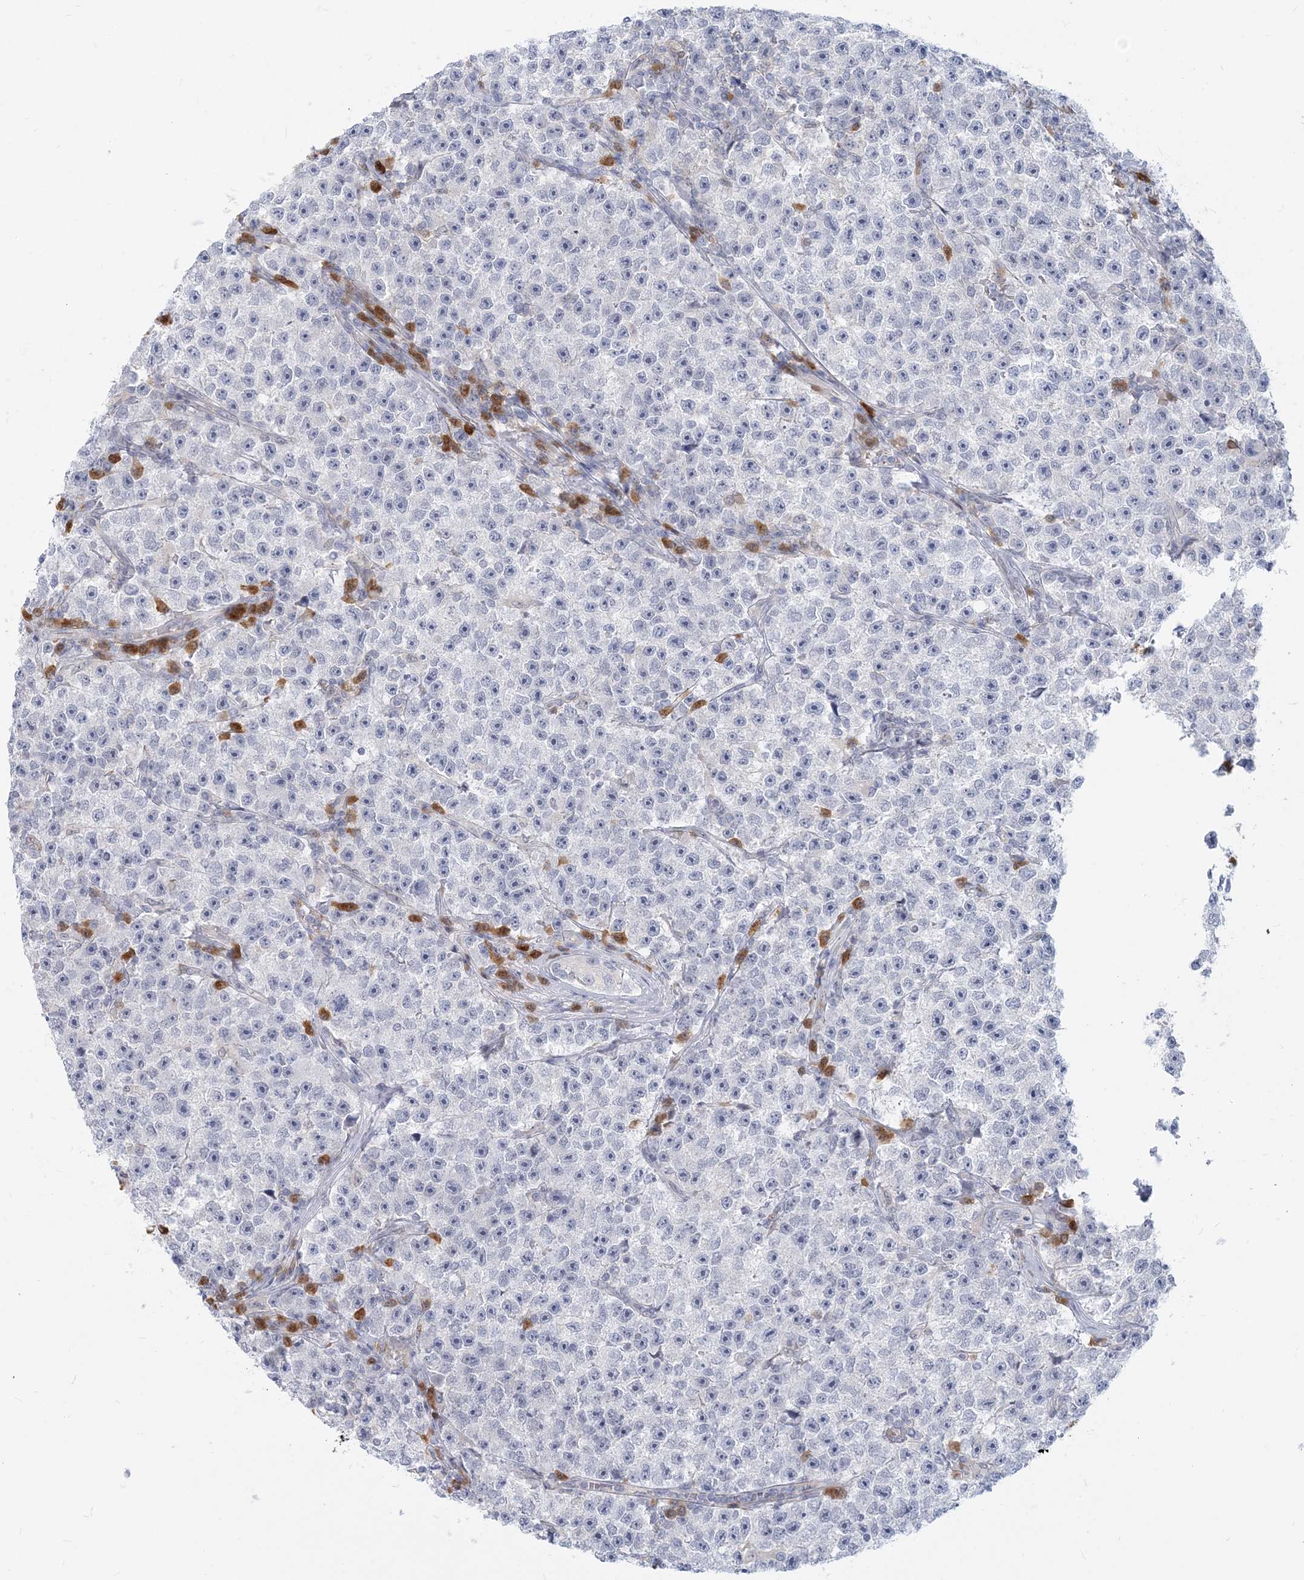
{"staining": {"intensity": "negative", "quantity": "none", "location": "none"}, "tissue": "testis cancer", "cell_type": "Tumor cells", "image_type": "cancer", "snomed": [{"axis": "morphology", "description": "Seminoma, NOS"}, {"axis": "topography", "description": "Testis"}], "caption": "Protein analysis of testis cancer exhibits no significant expression in tumor cells.", "gene": "GMPPA", "patient": {"sex": "male", "age": 22}}